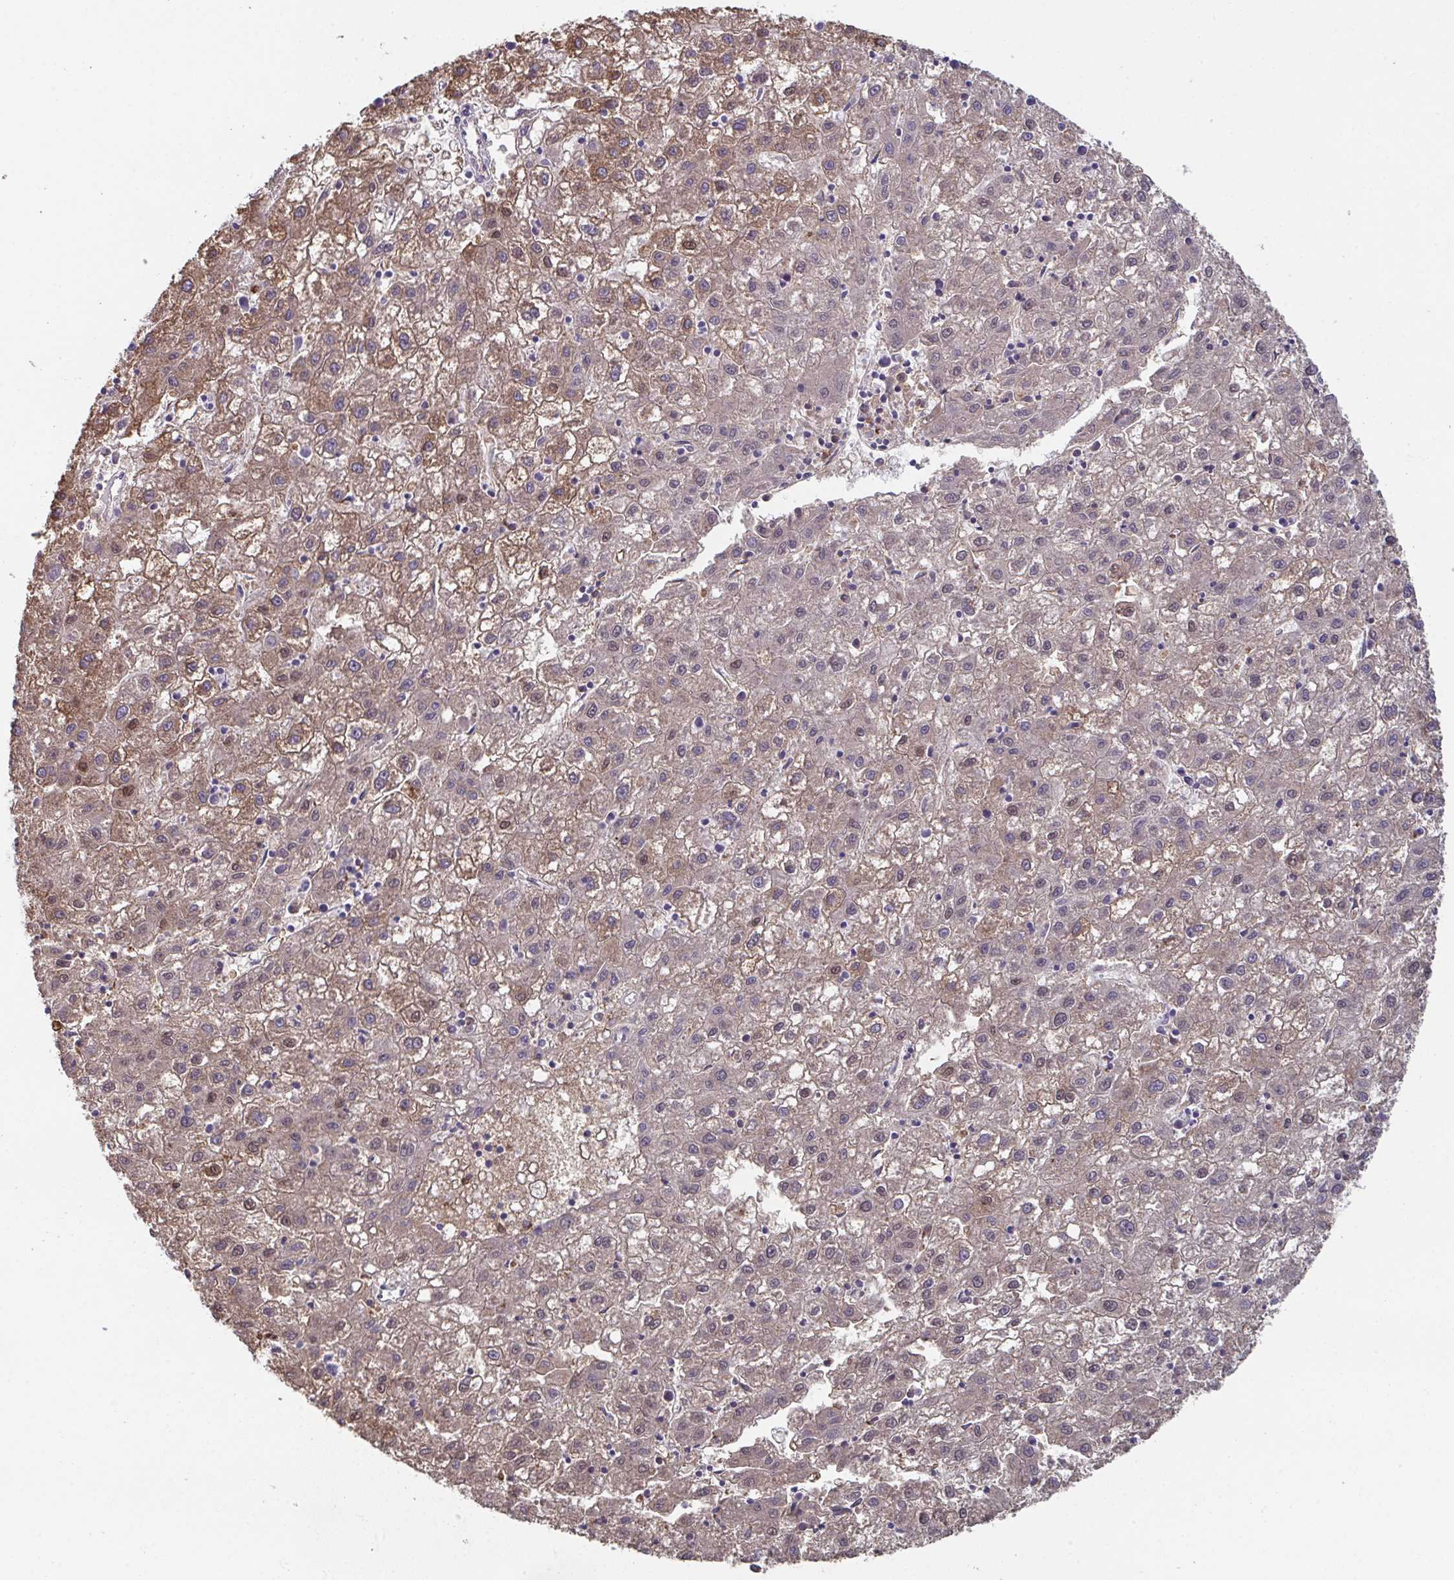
{"staining": {"intensity": "moderate", "quantity": ">75%", "location": "cytoplasmic/membranous,nuclear"}, "tissue": "liver cancer", "cell_type": "Tumor cells", "image_type": "cancer", "snomed": [{"axis": "morphology", "description": "Carcinoma, Hepatocellular, NOS"}, {"axis": "topography", "description": "Liver"}], "caption": "The photomicrograph demonstrates staining of liver cancer, revealing moderate cytoplasmic/membranous and nuclear protein staining (brown color) within tumor cells.", "gene": "ADAM21", "patient": {"sex": "male", "age": 72}}